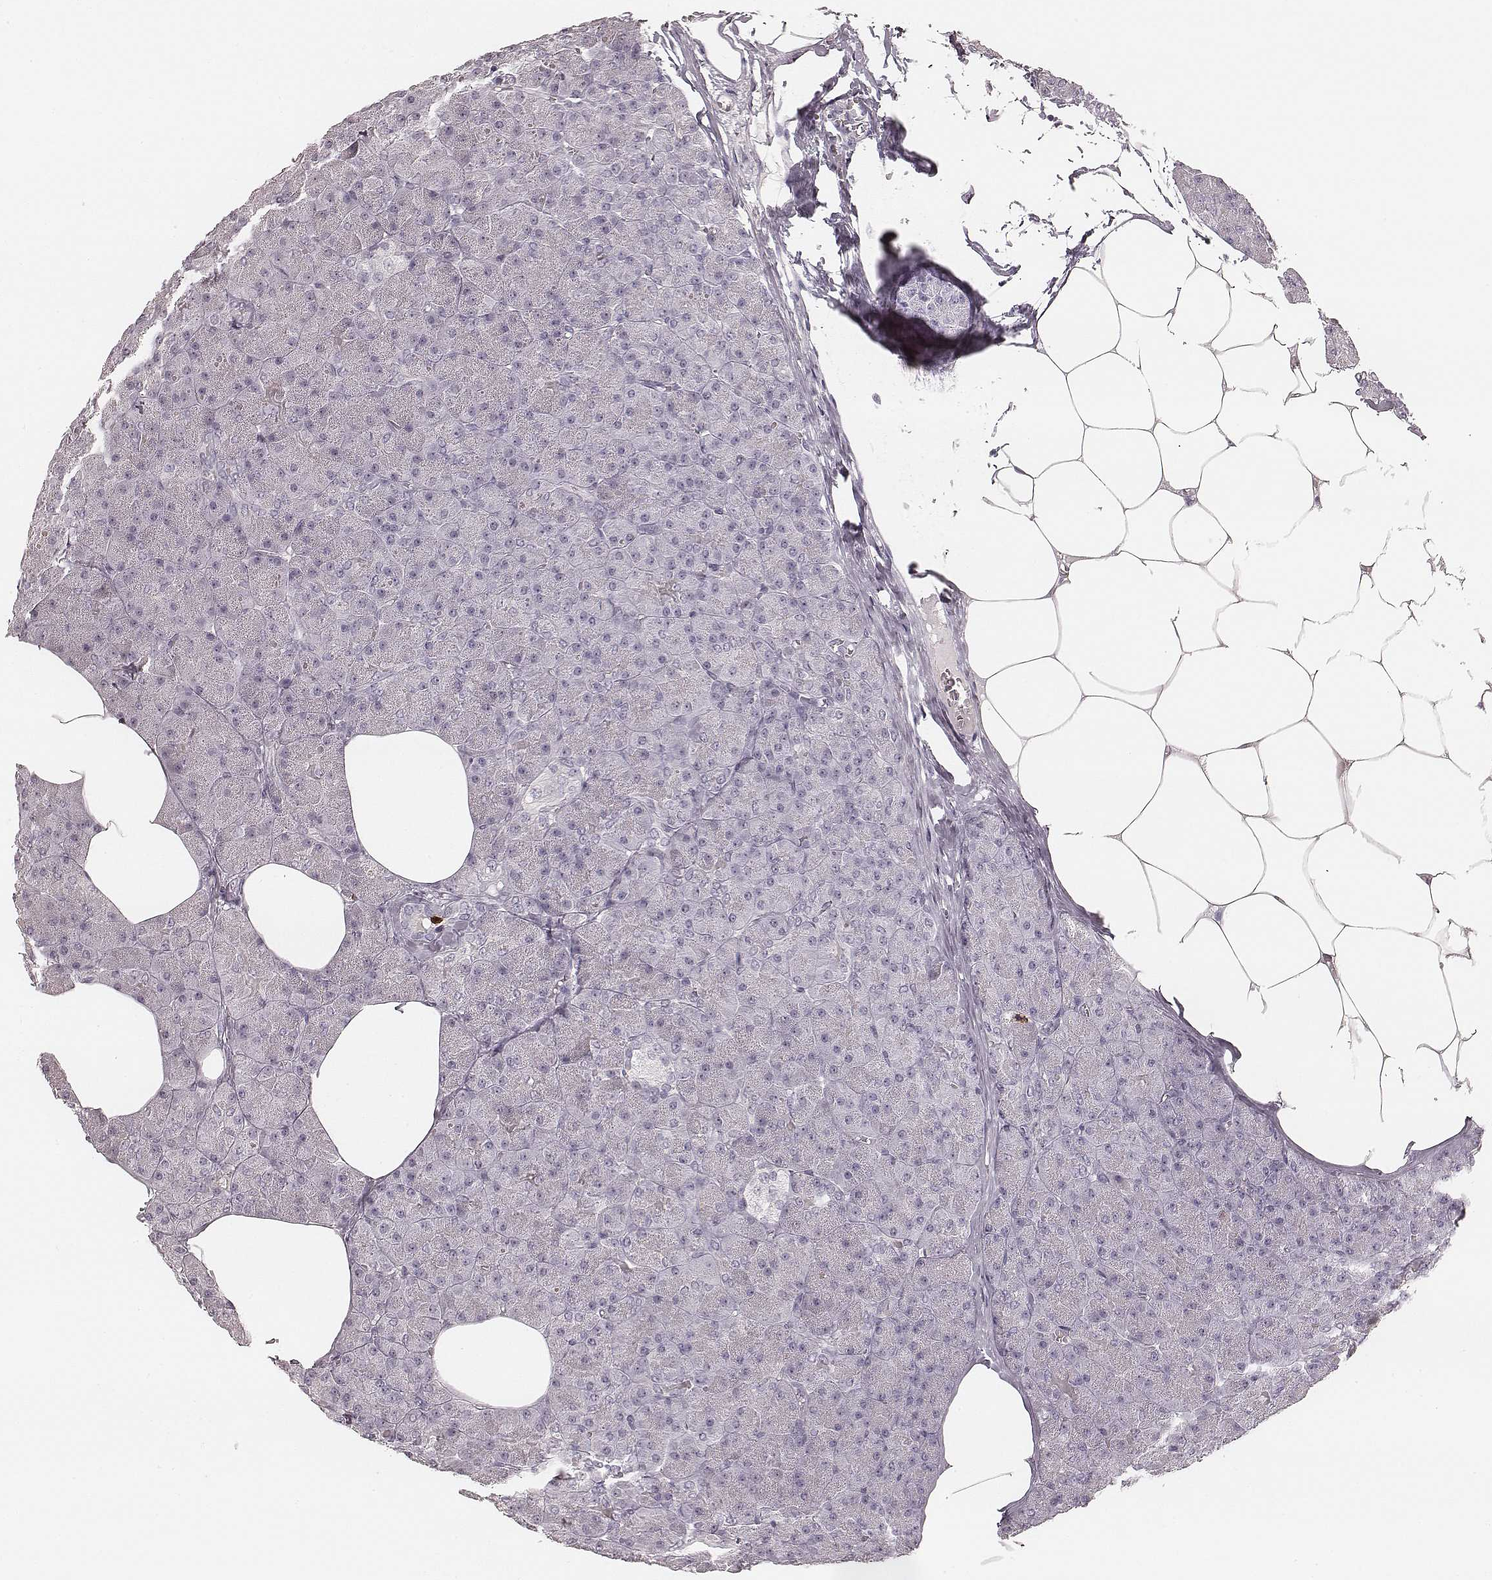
{"staining": {"intensity": "negative", "quantity": "none", "location": "none"}, "tissue": "pancreas", "cell_type": "Exocrine glandular cells", "image_type": "normal", "snomed": [{"axis": "morphology", "description": "Normal tissue, NOS"}, {"axis": "topography", "description": "Pancreas"}], "caption": "High magnification brightfield microscopy of unremarkable pancreas stained with DAB (3,3'-diaminobenzidine) (brown) and counterstained with hematoxylin (blue): exocrine glandular cells show no significant staining. (DAB immunohistochemistry visualized using brightfield microscopy, high magnification).", "gene": "SMIM24", "patient": {"sex": "female", "age": 45}}